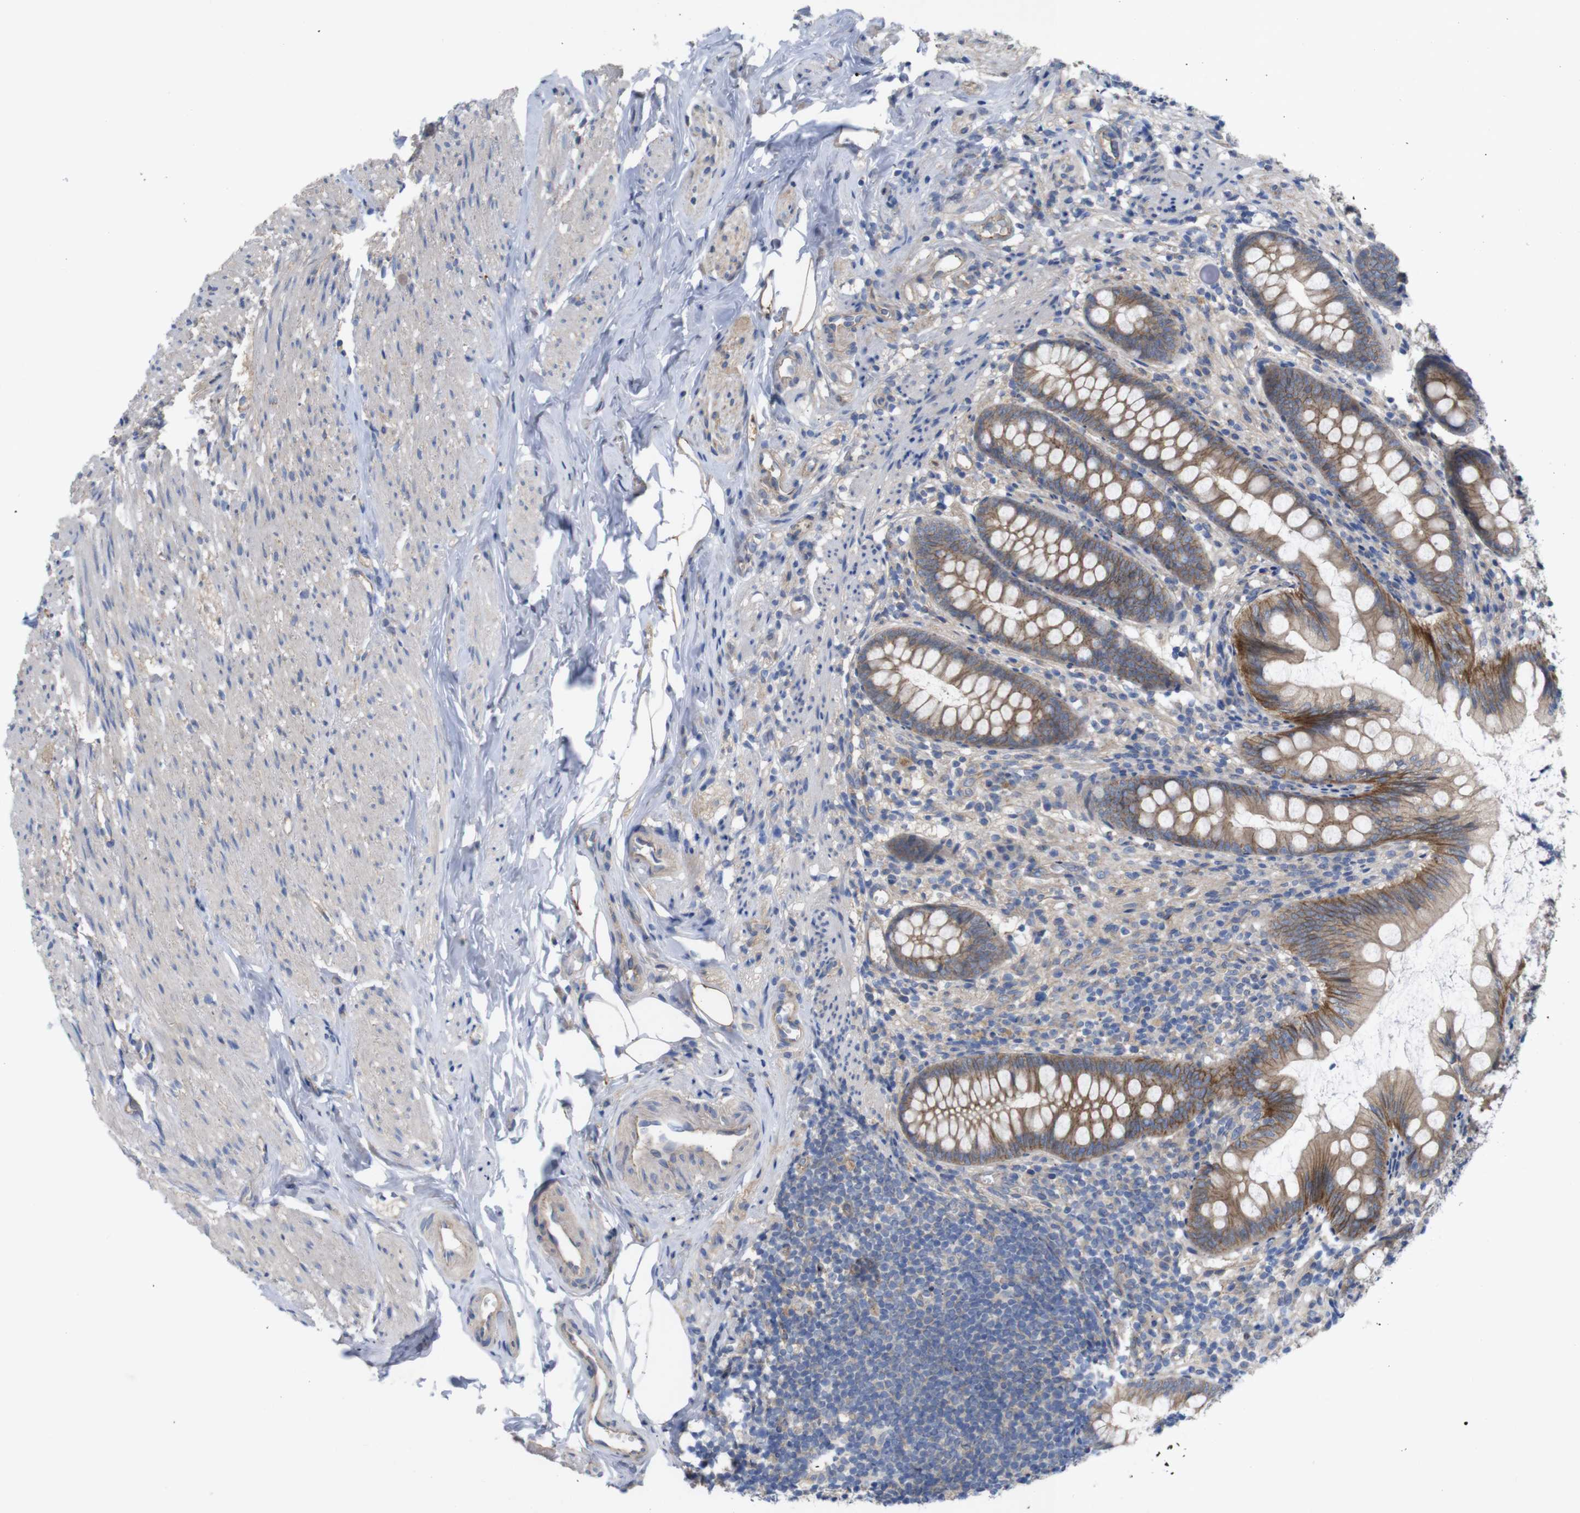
{"staining": {"intensity": "strong", "quantity": ">75%", "location": "cytoplasmic/membranous"}, "tissue": "appendix", "cell_type": "Glandular cells", "image_type": "normal", "snomed": [{"axis": "morphology", "description": "Normal tissue, NOS"}, {"axis": "topography", "description": "Appendix"}], "caption": "Strong cytoplasmic/membranous staining for a protein is appreciated in approximately >75% of glandular cells of normal appendix using immunohistochemistry.", "gene": "KIDINS220", "patient": {"sex": "female", "age": 77}}